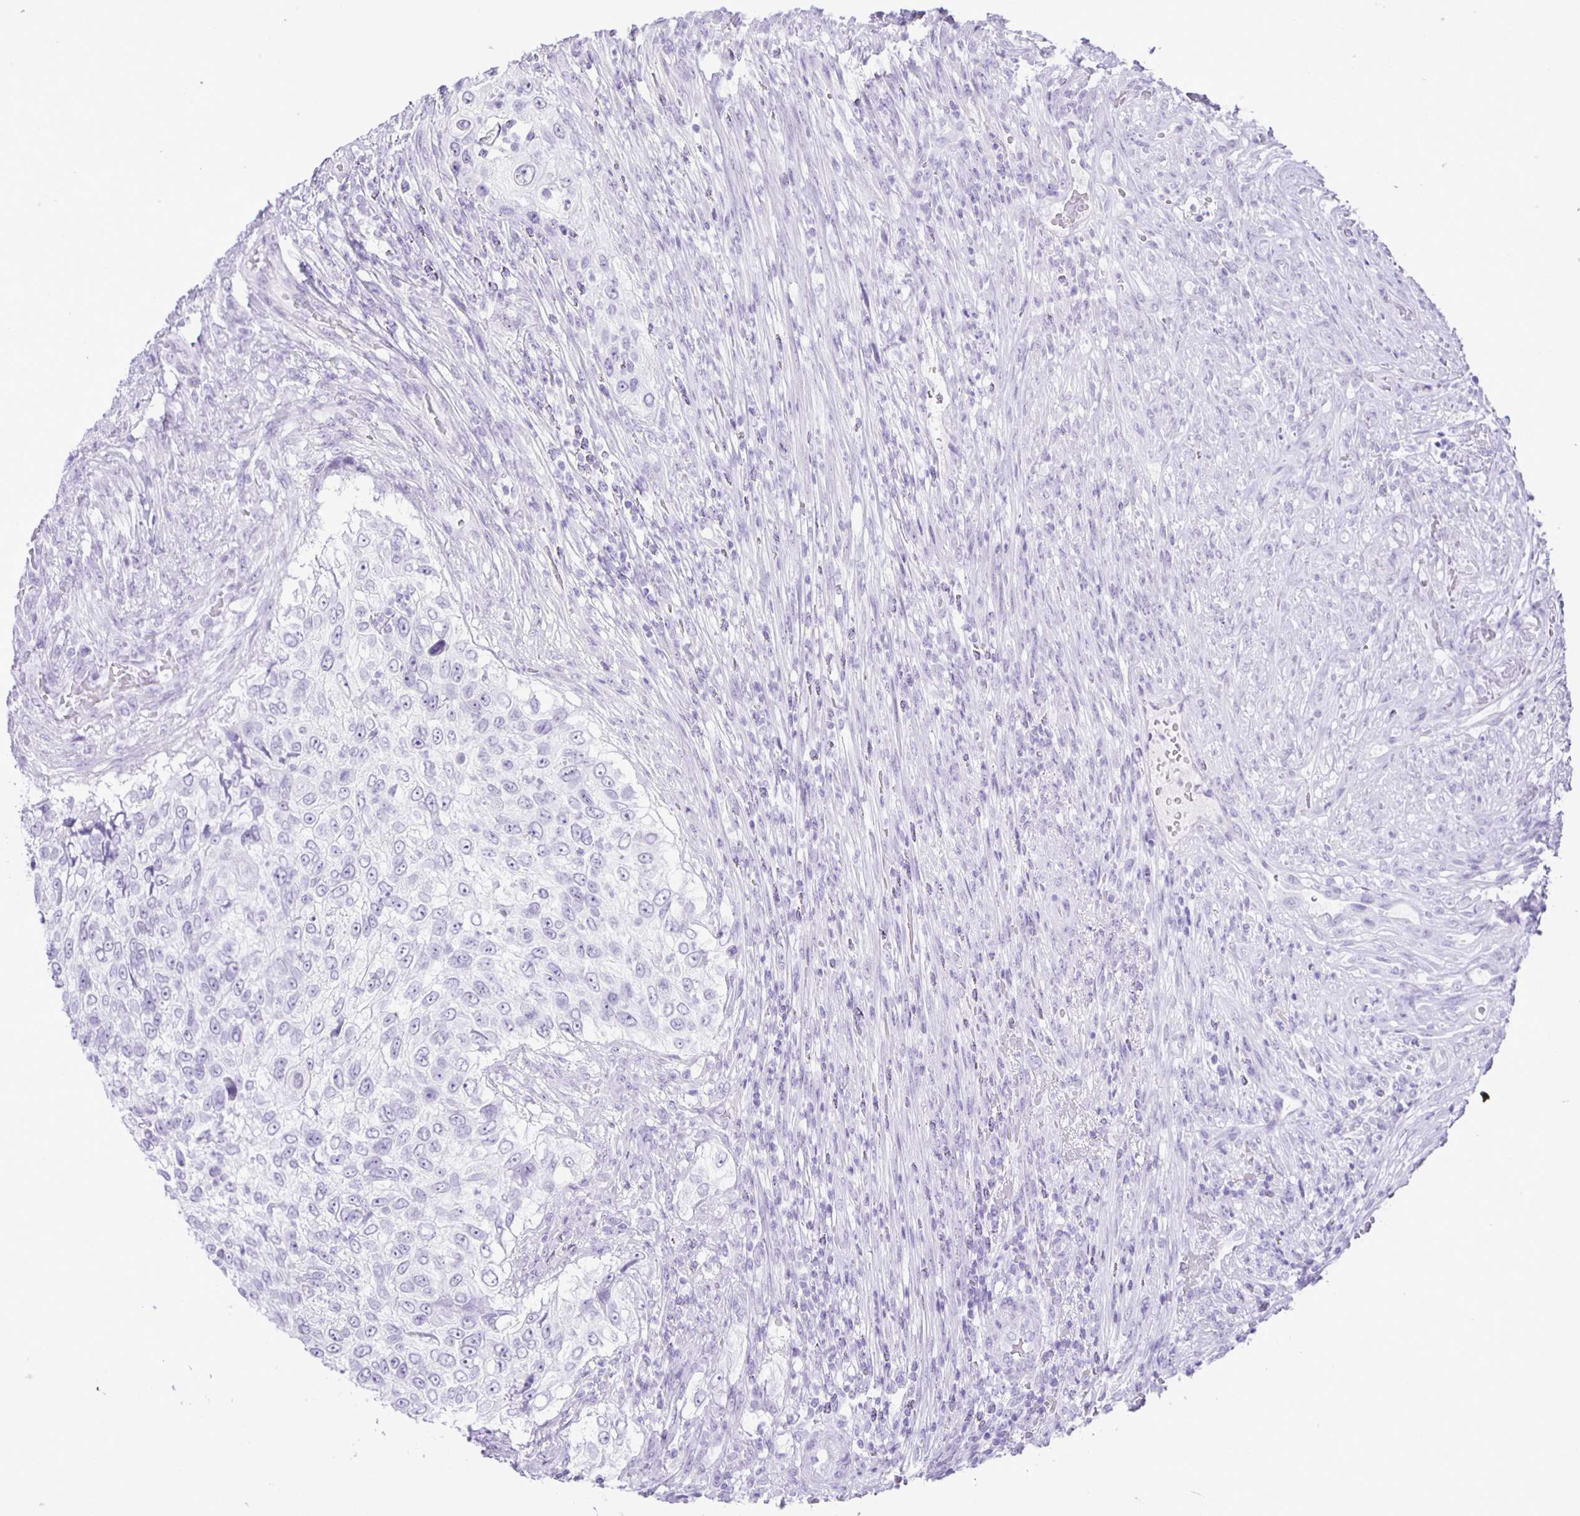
{"staining": {"intensity": "negative", "quantity": "none", "location": "none"}, "tissue": "urothelial cancer", "cell_type": "Tumor cells", "image_type": "cancer", "snomed": [{"axis": "morphology", "description": "Urothelial carcinoma, High grade"}, {"axis": "topography", "description": "Urinary bladder"}], "caption": "The IHC photomicrograph has no significant positivity in tumor cells of urothelial carcinoma (high-grade) tissue.", "gene": "EZHIP", "patient": {"sex": "female", "age": 60}}